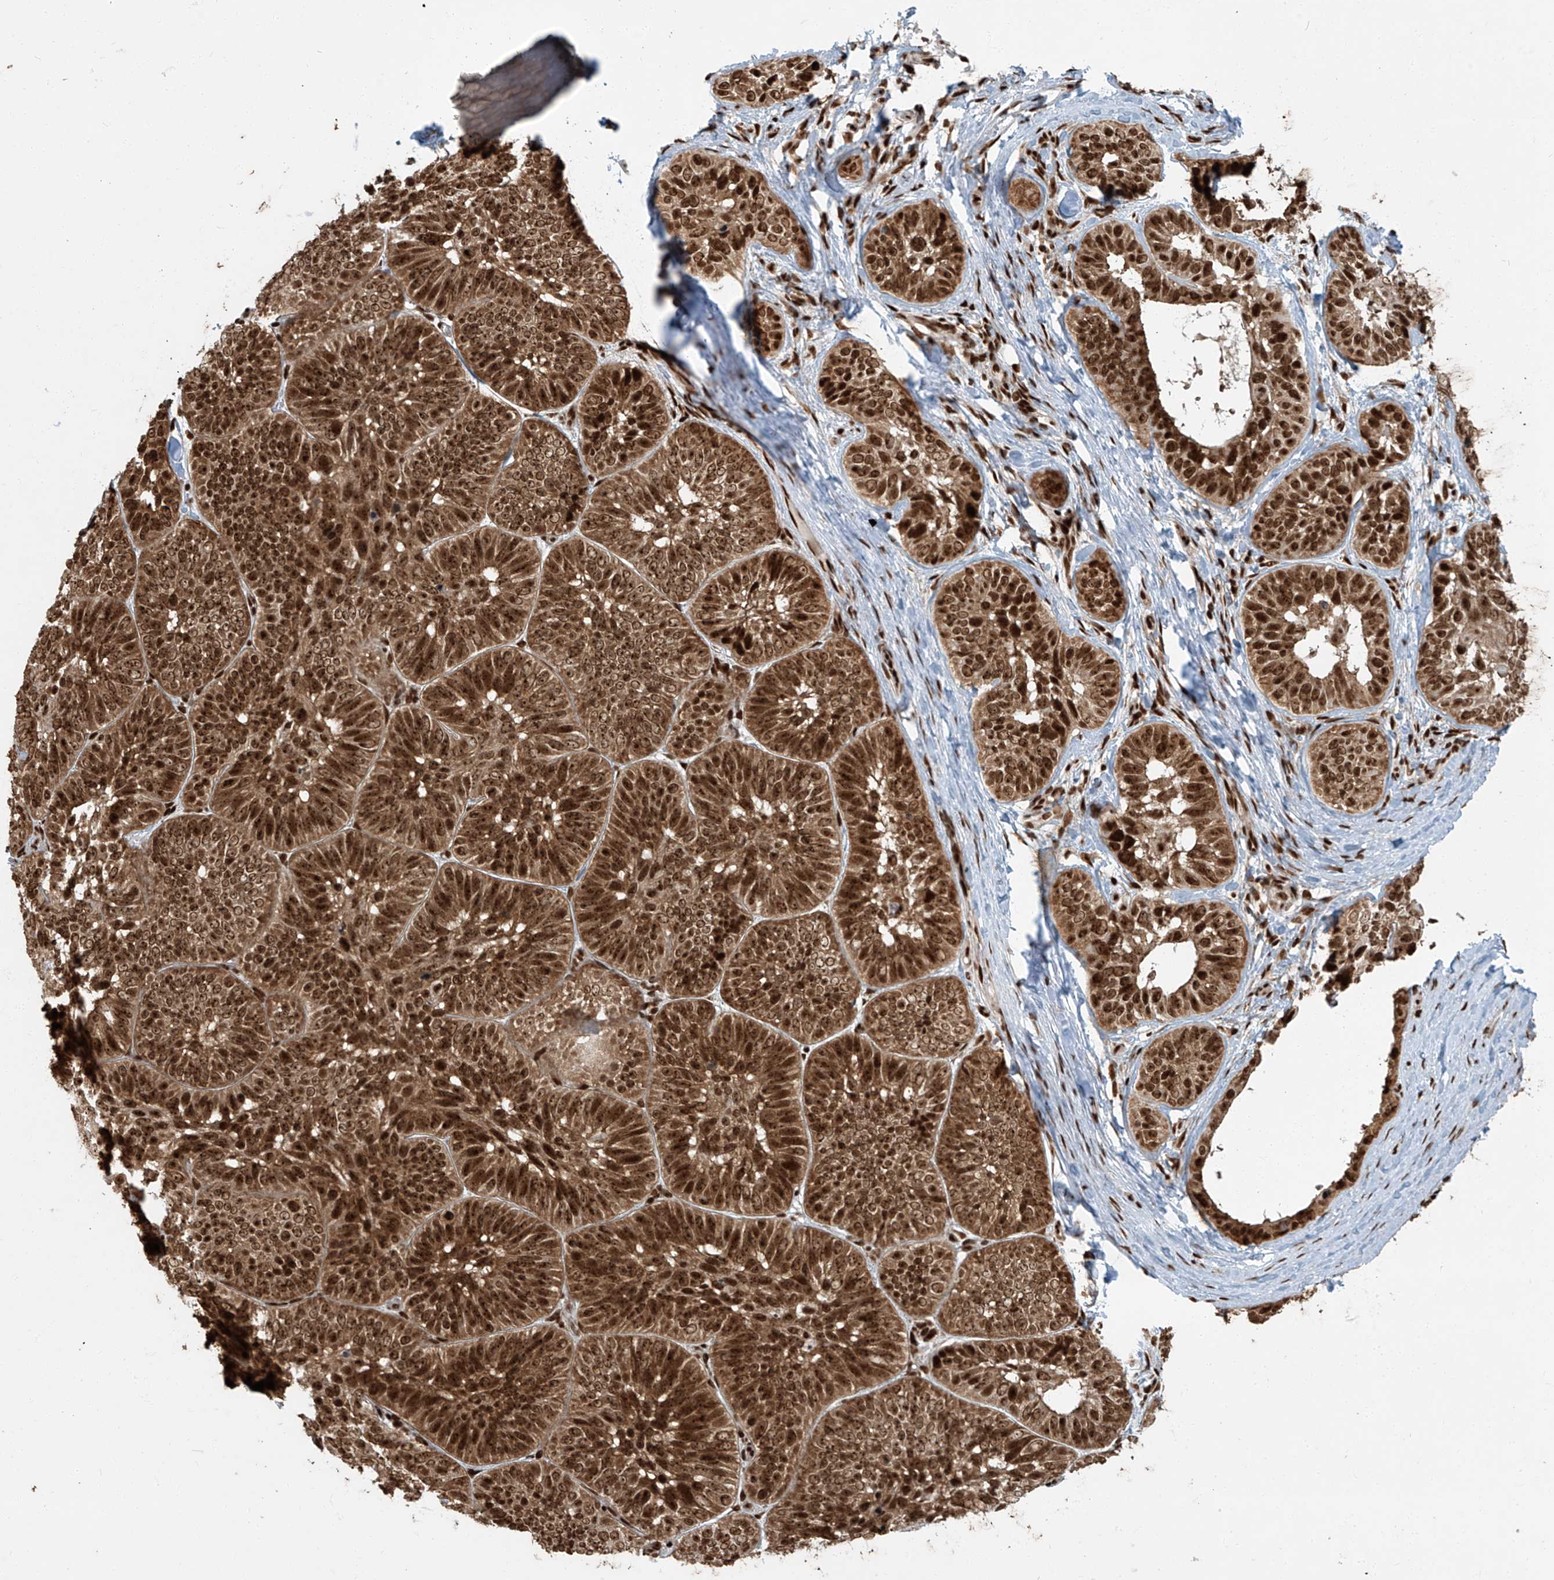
{"staining": {"intensity": "strong", "quantity": ">75%", "location": "cytoplasmic/membranous,nuclear"}, "tissue": "skin cancer", "cell_type": "Tumor cells", "image_type": "cancer", "snomed": [{"axis": "morphology", "description": "Basal cell carcinoma"}, {"axis": "topography", "description": "Skin"}], "caption": "Protein staining of basal cell carcinoma (skin) tissue displays strong cytoplasmic/membranous and nuclear expression in about >75% of tumor cells. (brown staining indicates protein expression, while blue staining denotes nuclei).", "gene": "FAM193B", "patient": {"sex": "male", "age": 62}}